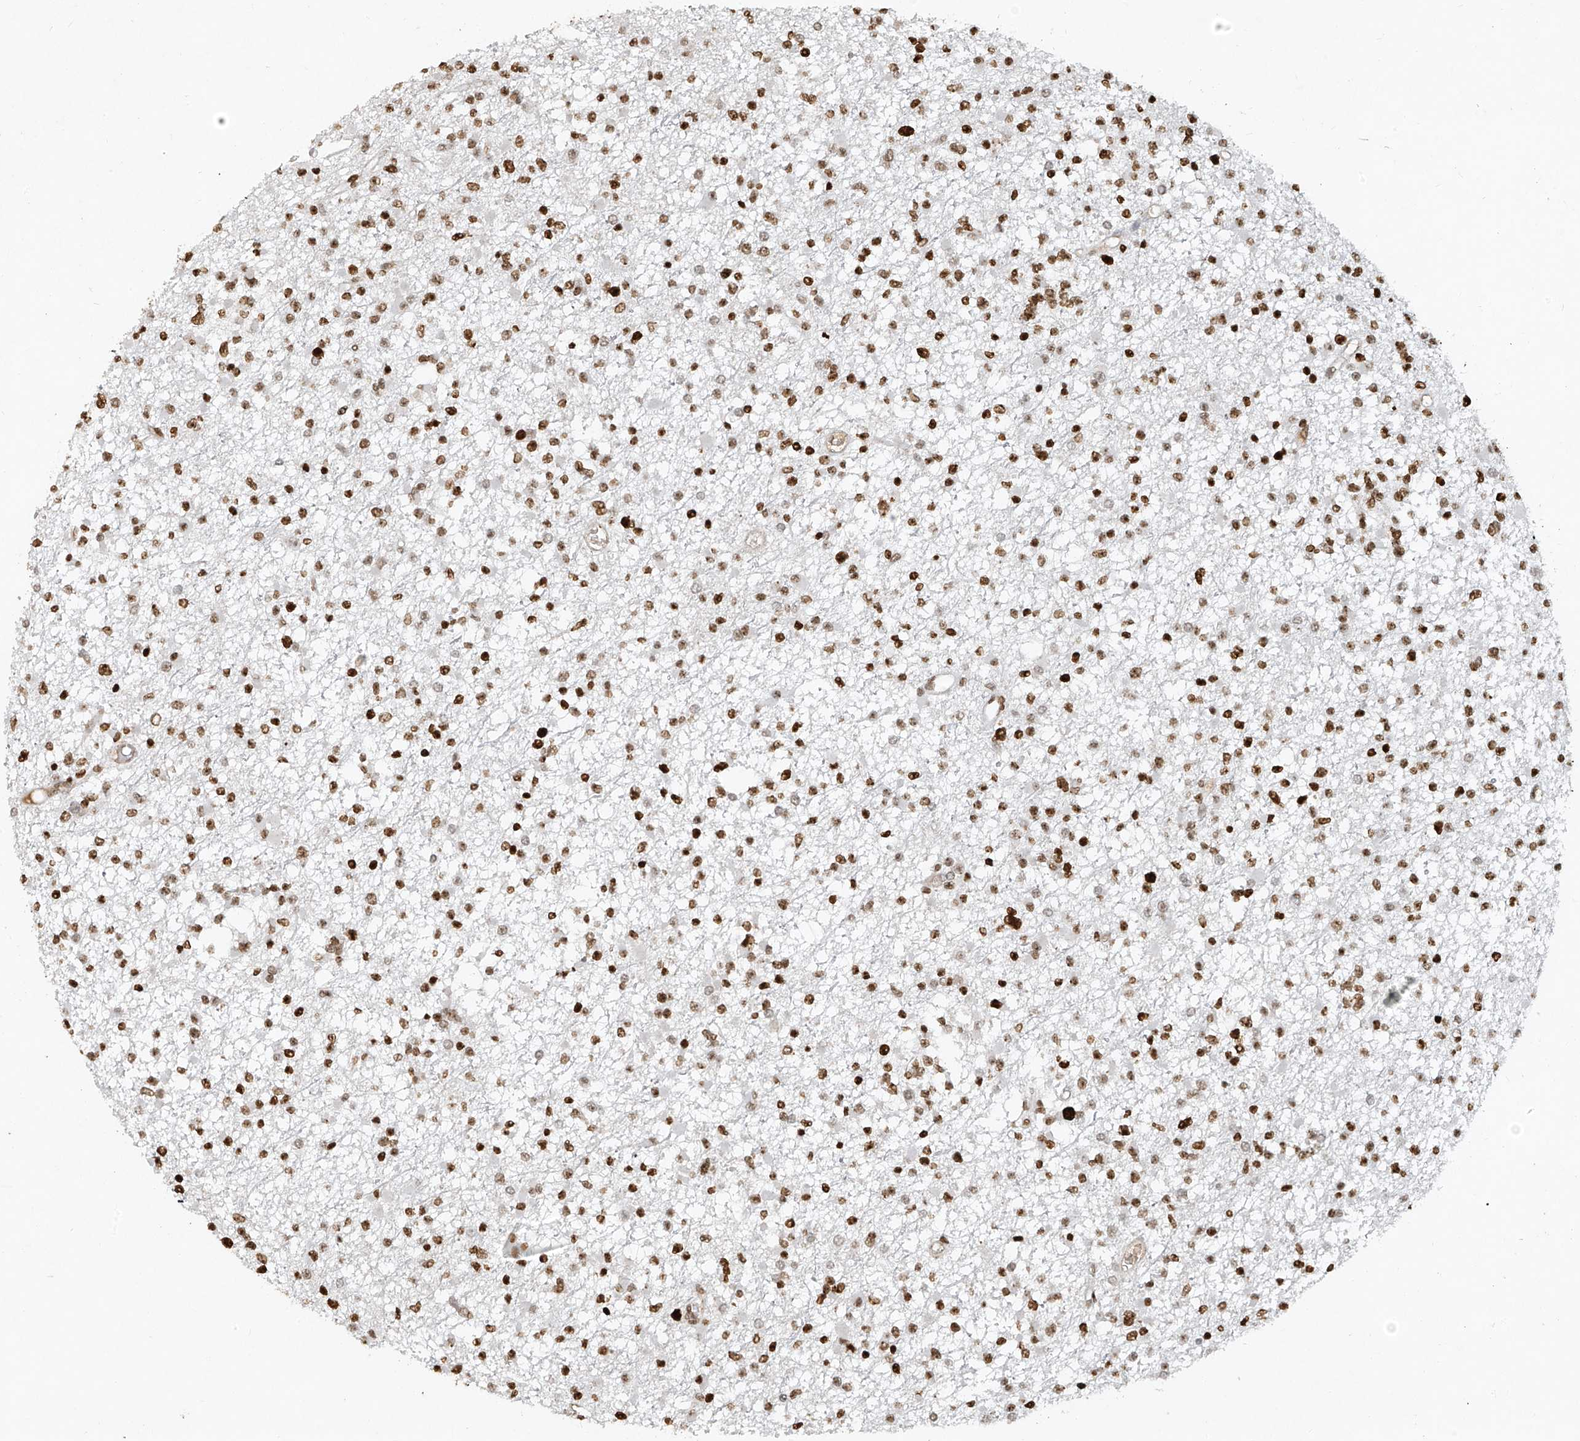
{"staining": {"intensity": "moderate", "quantity": ">75%", "location": "nuclear"}, "tissue": "glioma", "cell_type": "Tumor cells", "image_type": "cancer", "snomed": [{"axis": "morphology", "description": "Glioma, malignant, Low grade"}, {"axis": "topography", "description": "Brain"}], "caption": "Immunohistochemistry (IHC) staining of malignant low-grade glioma, which exhibits medium levels of moderate nuclear expression in approximately >75% of tumor cells indicating moderate nuclear protein expression. The staining was performed using DAB (3,3'-diaminobenzidine) (brown) for protein detection and nuclei were counterstained in hematoxylin (blue).", "gene": "ATRIP", "patient": {"sex": "female", "age": 22}}